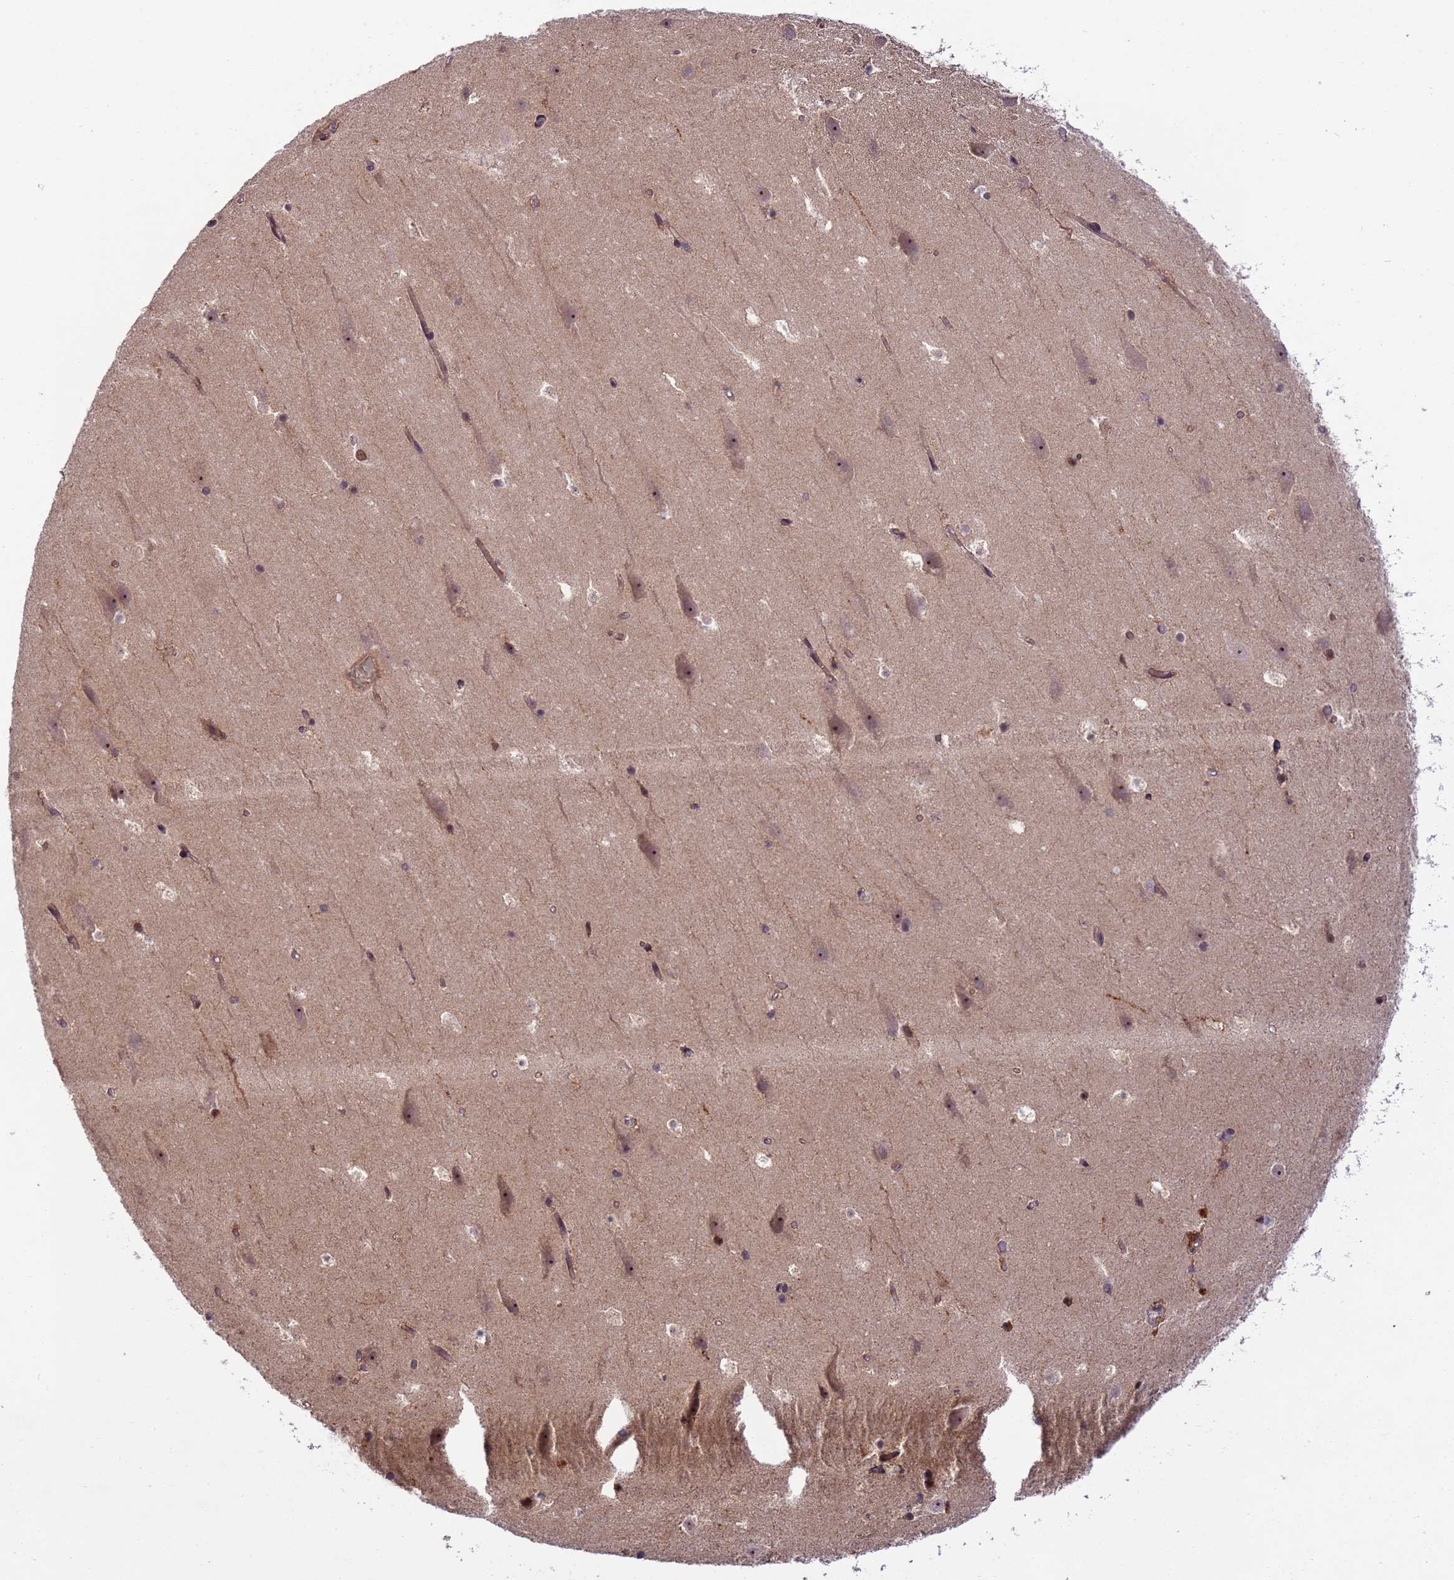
{"staining": {"intensity": "weak", "quantity": "25%-75%", "location": "cytoplasmic/membranous"}, "tissue": "hippocampus", "cell_type": "Glial cells", "image_type": "normal", "snomed": [{"axis": "morphology", "description": "Normal tissue, NOS"}, {"axis": "topography", "description": "Hippocampus"}], "caption": "Immunohistochemistry (IHC) image of unremarkable human hippocampus stained for a protein (brown), which displays low levels of weak cytoplasmic/membranous expression in approximately 25%-75% of glial cells.", "gene": "RAPGEF3", "patient": {"sex": "female", "age": 52}}